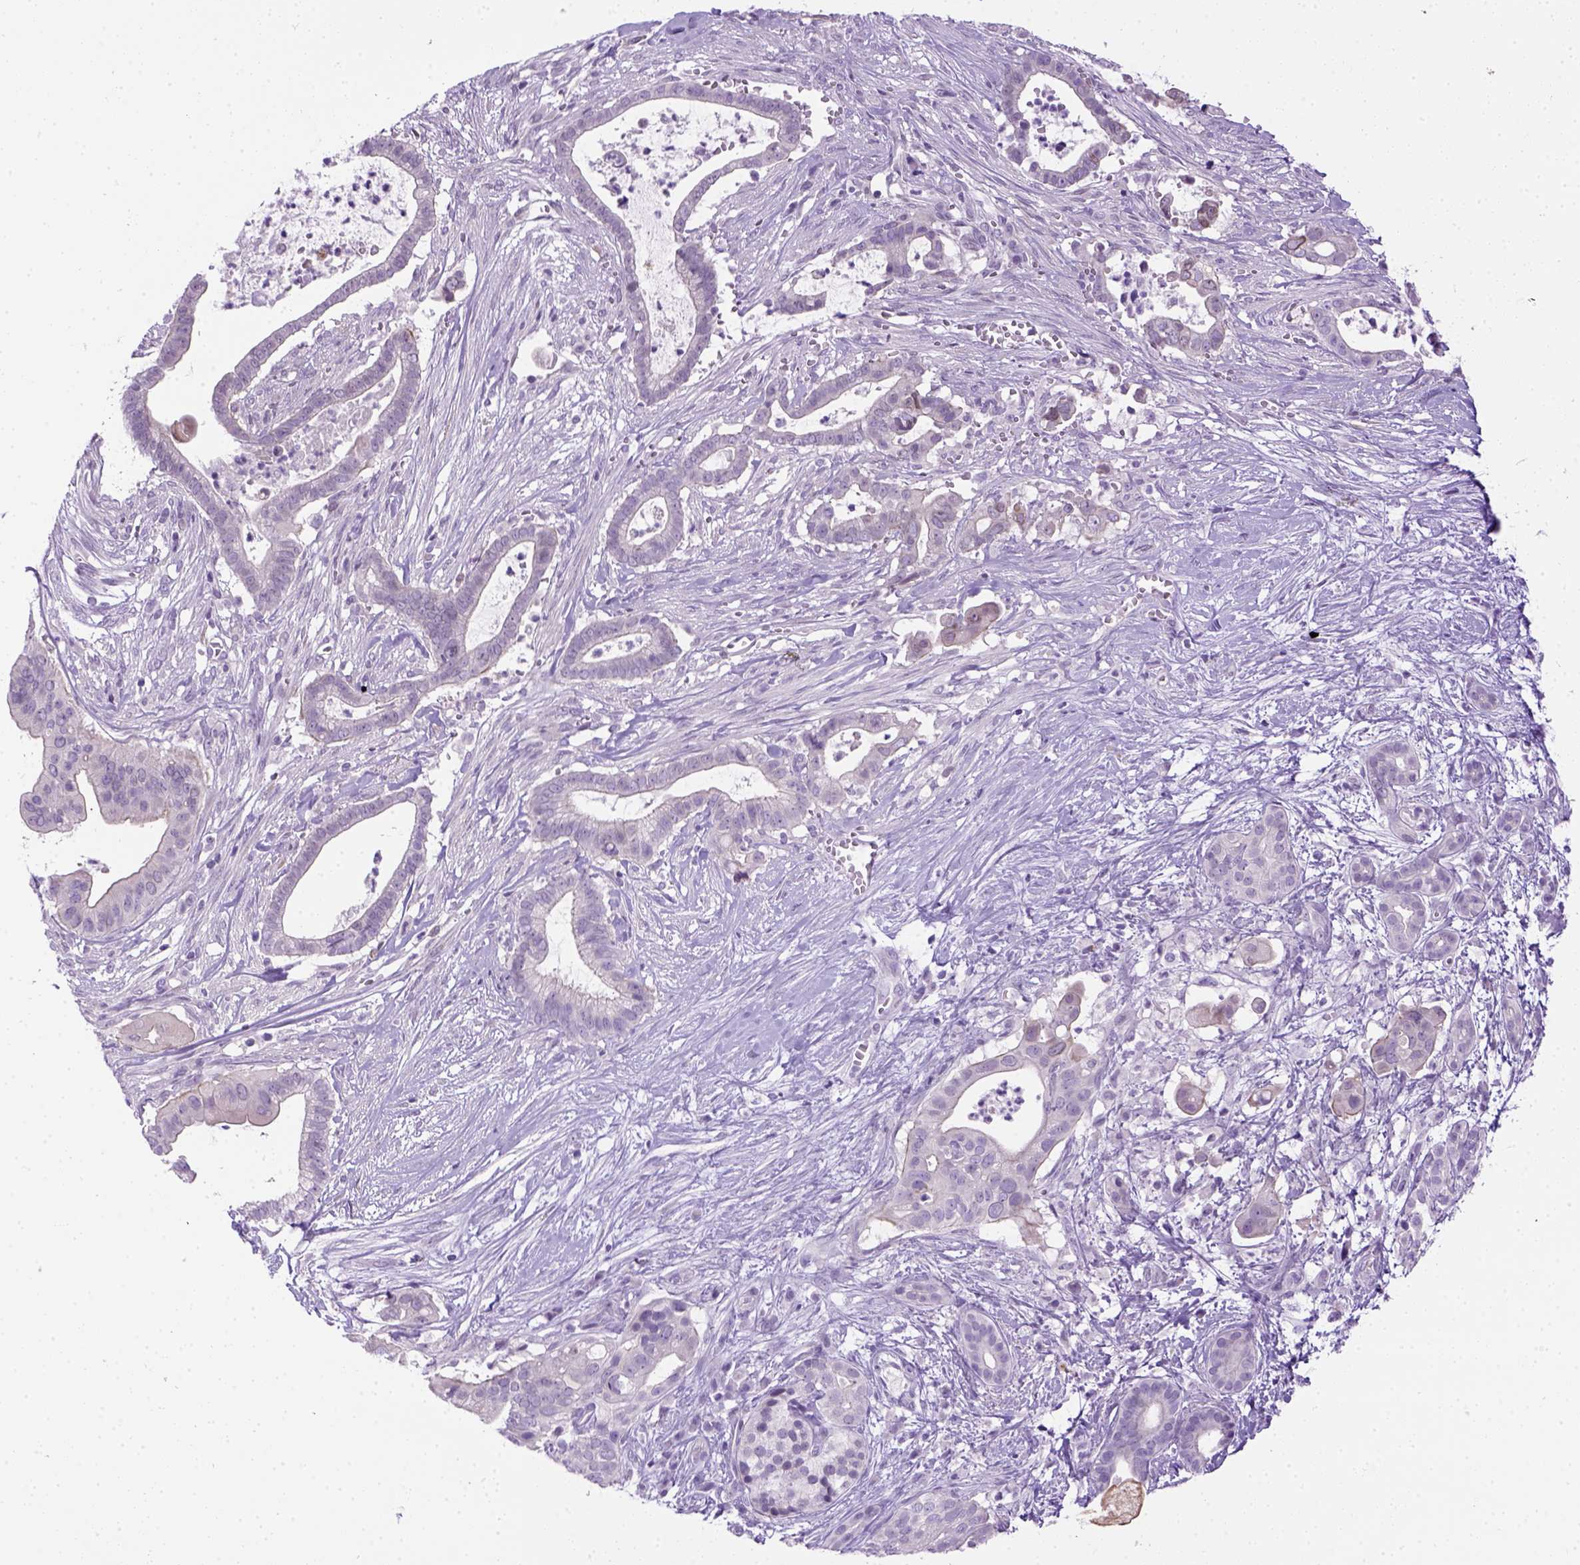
{"staining": {"intensity": "negative", "quantity": "none", "location": "none"}, "tissue": "pancreatic cancer", "cell_type": "Tumor cells", "image_type": "cancer", "snomed": [{"axis": "morphology", "description": "Adenocarcinoma, NOS"}, {"axis": "topography", "description": "Pancreas"}], "caption": "Human pancreatic cancer (adenocarcinoma) stained for a protein using immunohistochemistry (IHC) shows no staining in tumor cells.", "gene": "FAM184B", "patient": {"sex": "male", "age": 61}}